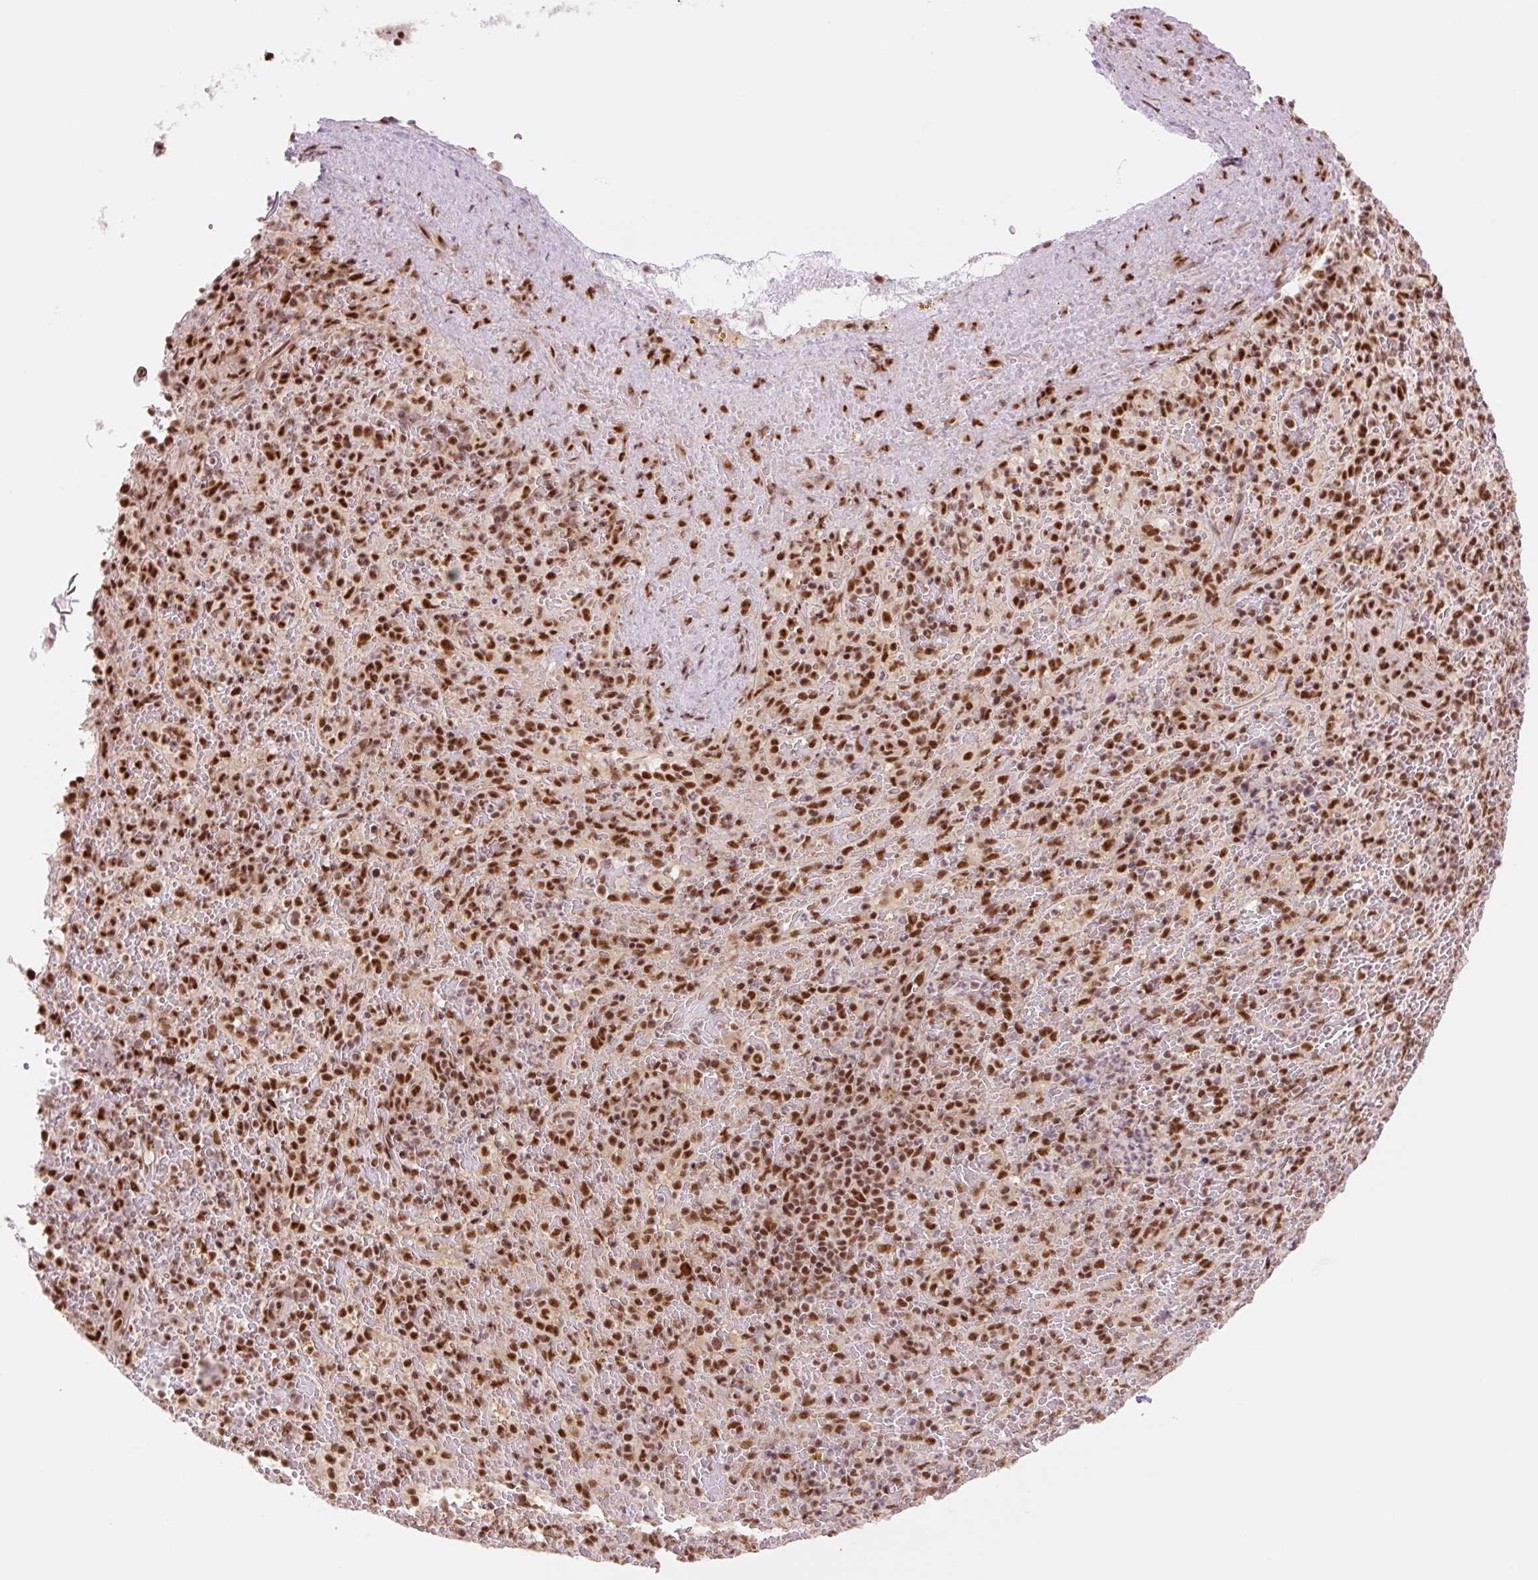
{"staining": {"intensity": "strong", "quantity": ">75%", "location": "nuclear"}, "tissue": "spleen", "cell_type": "Cells in red pulp", "image_type": "normal", "snomed": [{"axis": "morphology", "description": "Normal tissue, NOS"}, {"axis": "topography", "description": "Spleen"}], "caption": "The micrograph demonstrates immunohistochemical staining of unremarkable spleen. There is strong nuclear positivity is seen in about >75% of cells in red pulp.", "gene": "PRDM11", "patient": {"sex": "female", "age": 50}}